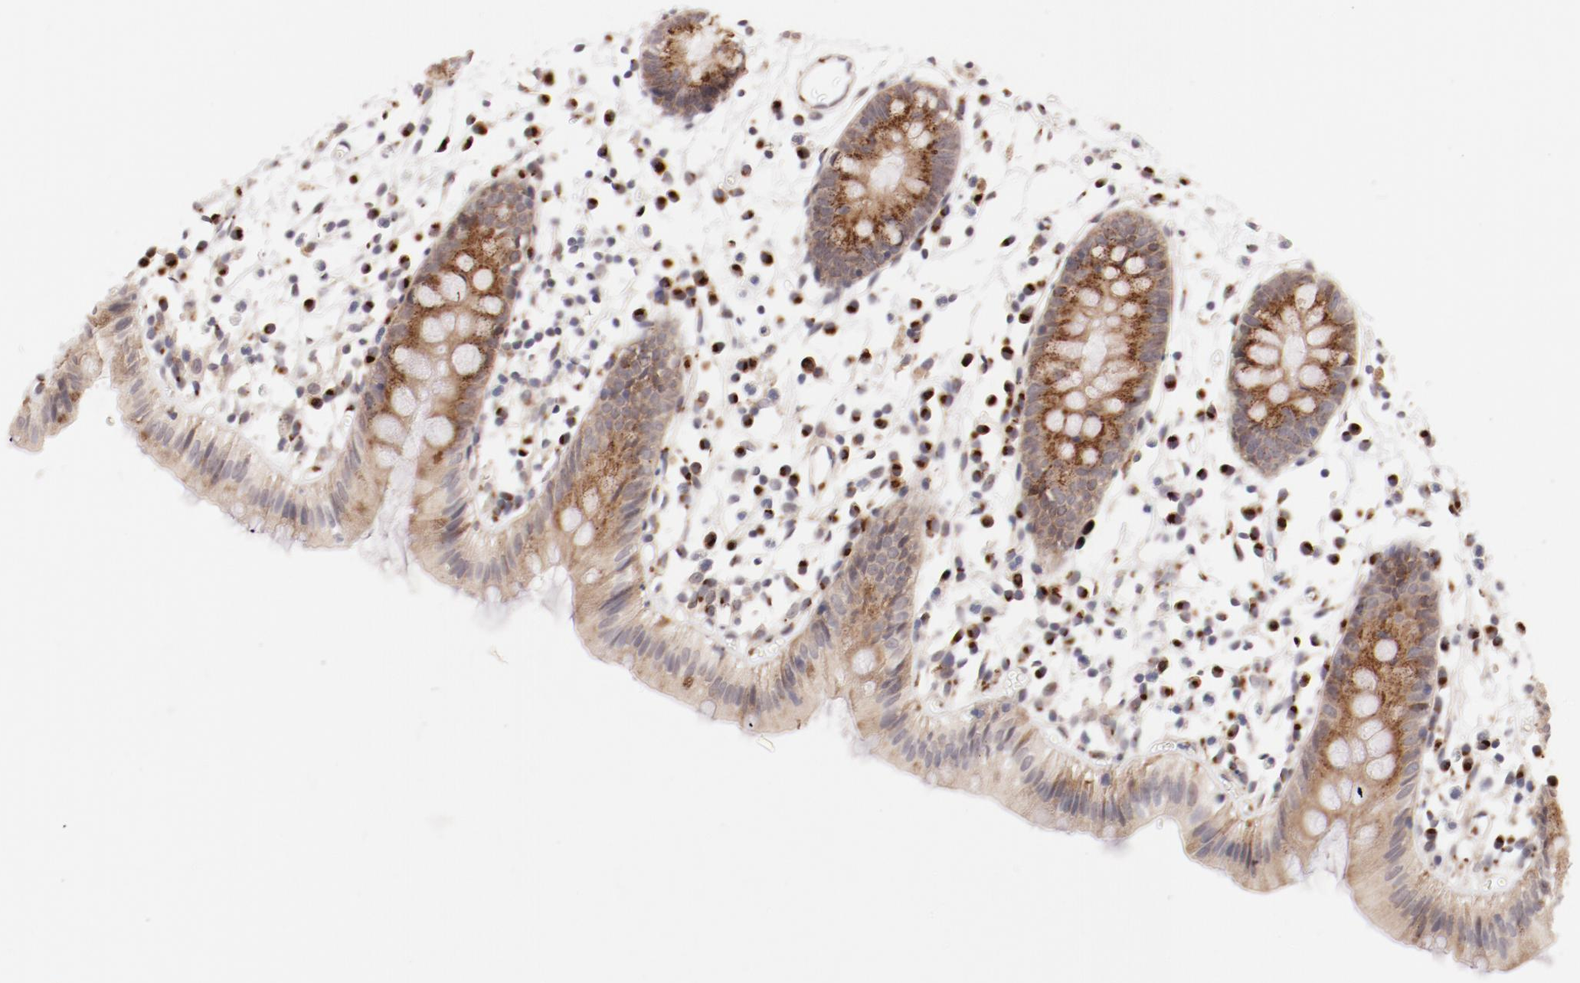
{"staining": {"intensity": "weak", "quantity": ">75%", "location": "cytoplasmic/membranous"}, "tissue": "colon", "cell_type": "Endothelial cells", "image_type": "normal", "snomed": [{"axis": "morphology", "description": "Normal tissue, NOS"}, {"axis": "topography", "description": "Colon"}], "caption": "Endothelial cells reveal low levels of weak cytoplasmic/membranous staining in approximately >75% of cells in normal human colon. The staining was performed using DAB, with brown indicating positive protein expression. Nuclei are stained blue with hematoxylin.", "gene": "RPL12", "patient": {"sex": "male", "age": 14}}